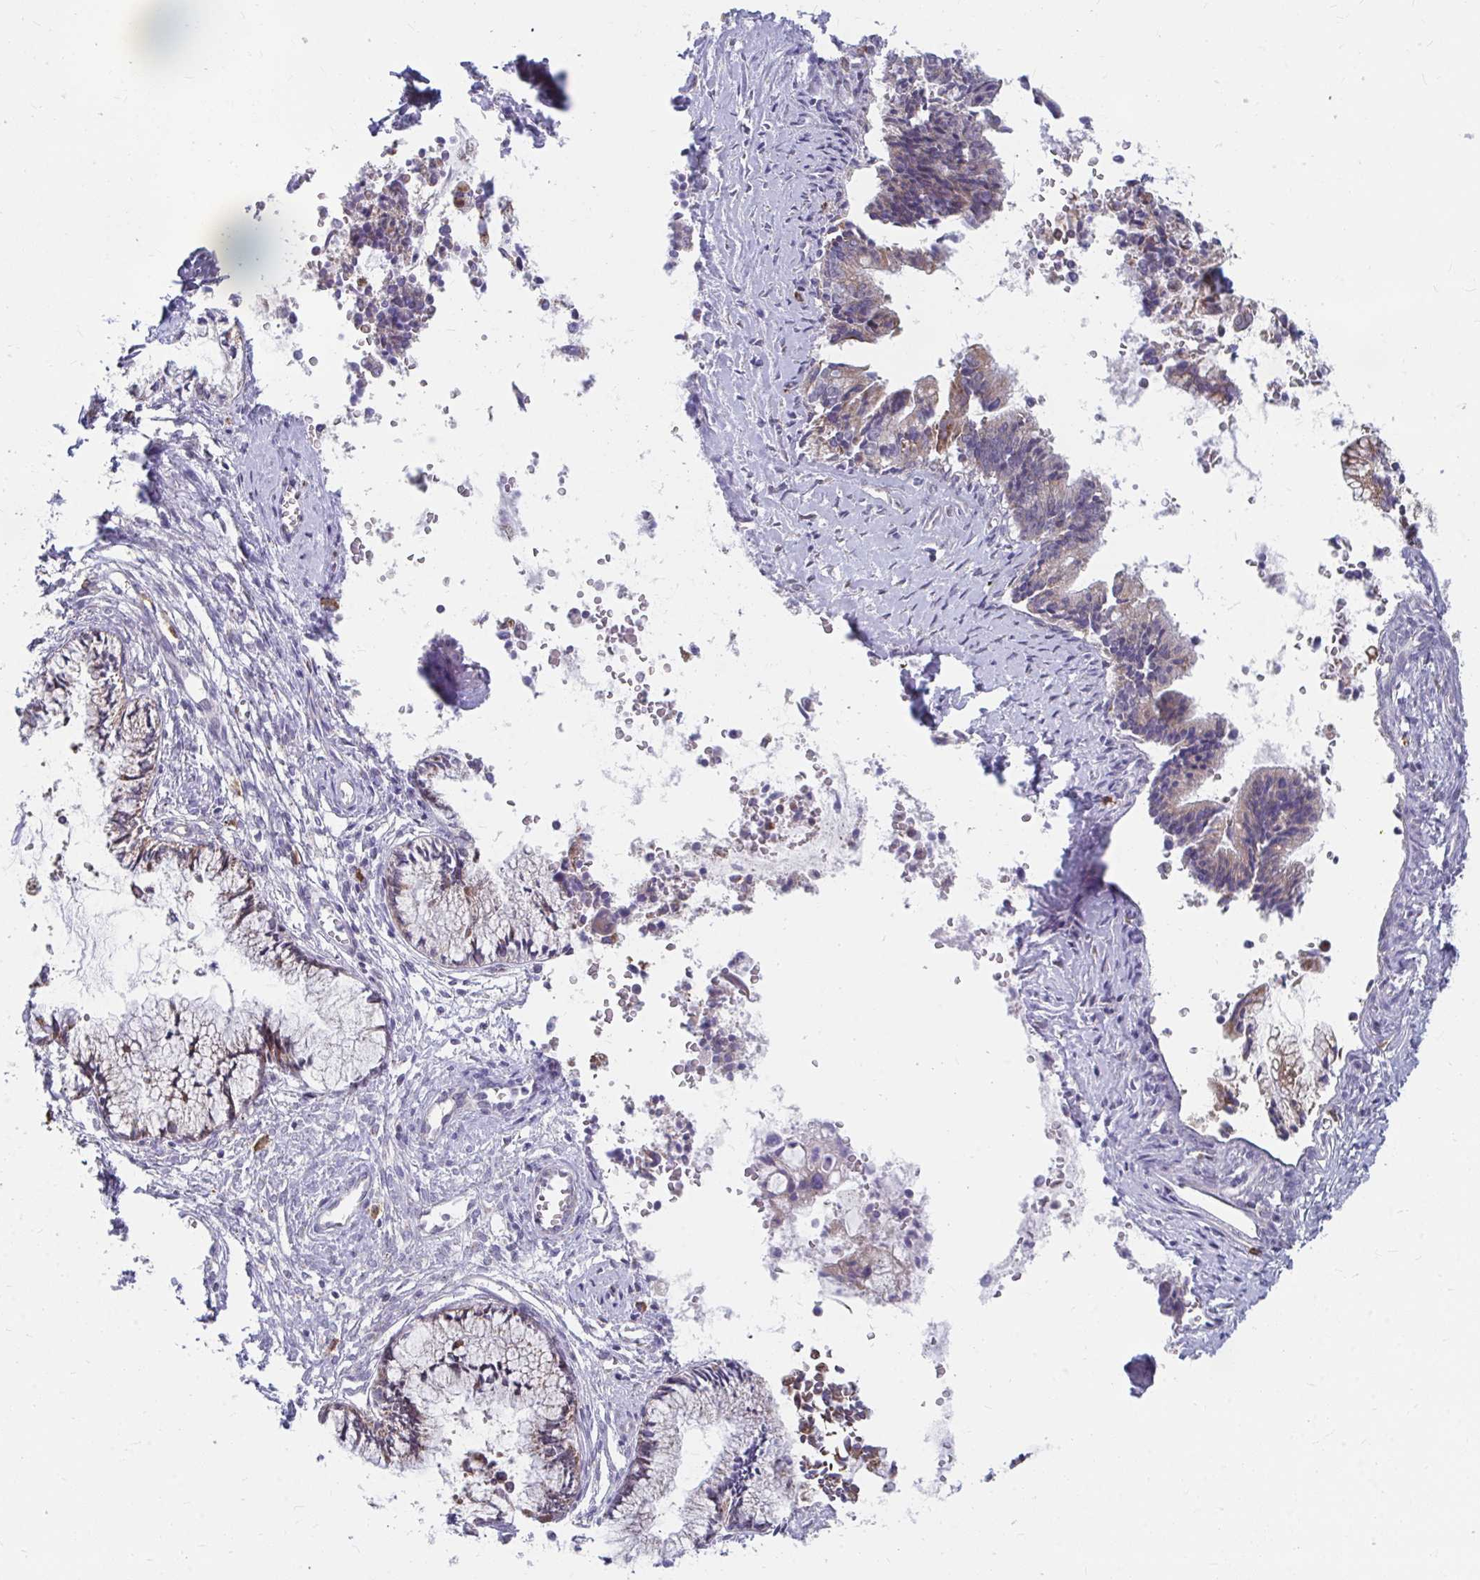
{"staining": {"intensity": "weak", "quantity": "25%-75%", "location": "cytoplasmic/membranous"}, "tissue": "cervical cancer", "cell_type": "Tumor cells", "image_type": "cancer", "snomed": [{"axis": "morphology", "description": "Adenocarcinoma, NOS"}, {"axis": "topography", "description": "Cervix"}], "caption": "A brown stain highlights weak cytoplasmic/membranous positivity of a protein in human cervical adenocarcinoma tumor cells.", "gene": "PABIR3", "patient": {"sex": "female", "age": 44}}